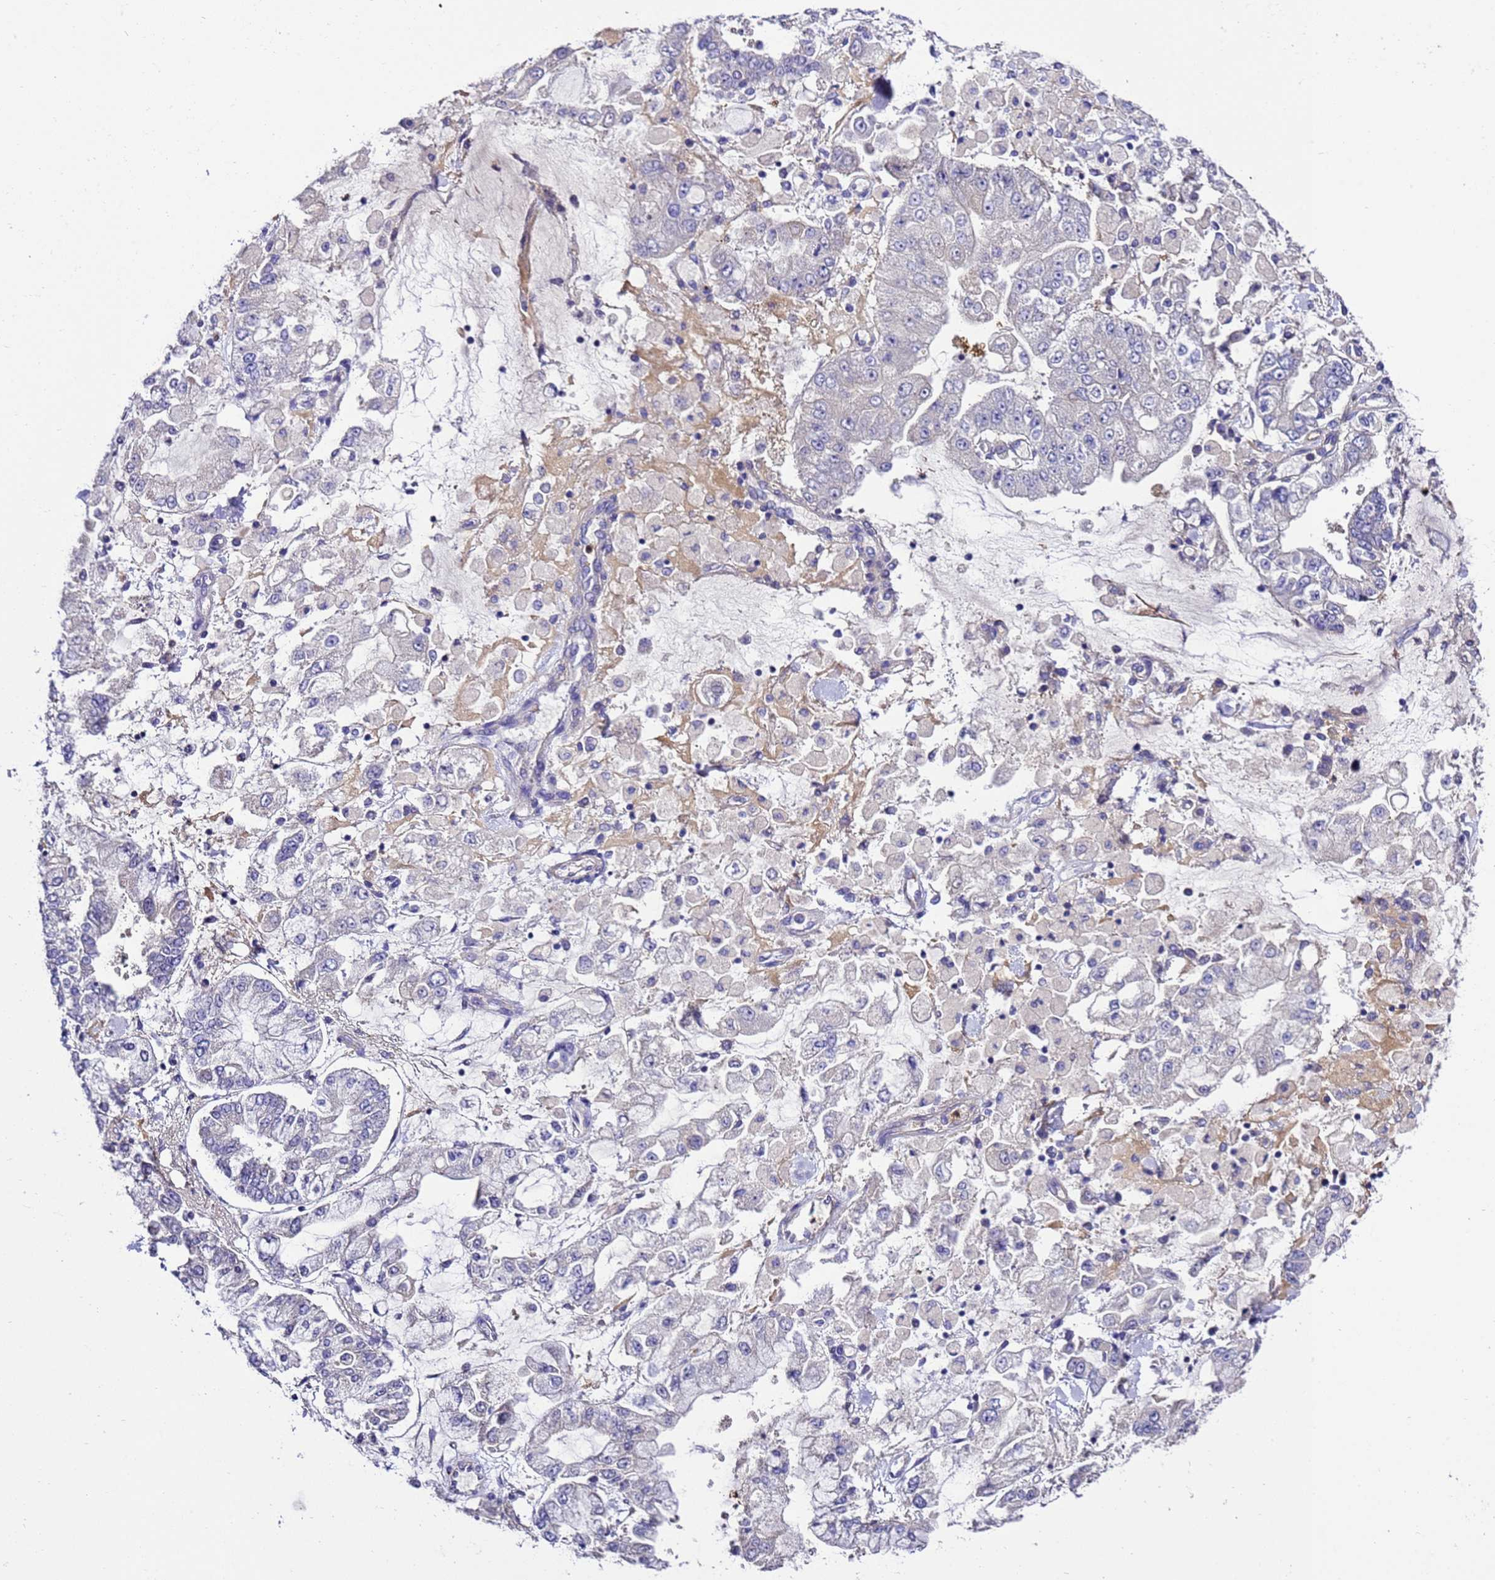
{"staining": {"intensity": "negative", "quantity": "none", "location": "none"}, "tissue": "stomach cancer", "cell_type": "Tumor cells", "image_type": "cancer", "snomed": [{"axis": "morphology", "description": "Normal tissue, NOS"}, {"axis": "morphology", "description": "Adenocarcinoma, NOS"}, {"axis": "topography", "description": "Stomach, upper"}, {"axis": "topography", "description": "Stomach"}], "caption": "Protein analysis of adenocarcinoma (stomach) shows no significant expression in tumor cells.", "gene": "UGT2A1", "patient": {"sex": "male", "age": 76}}